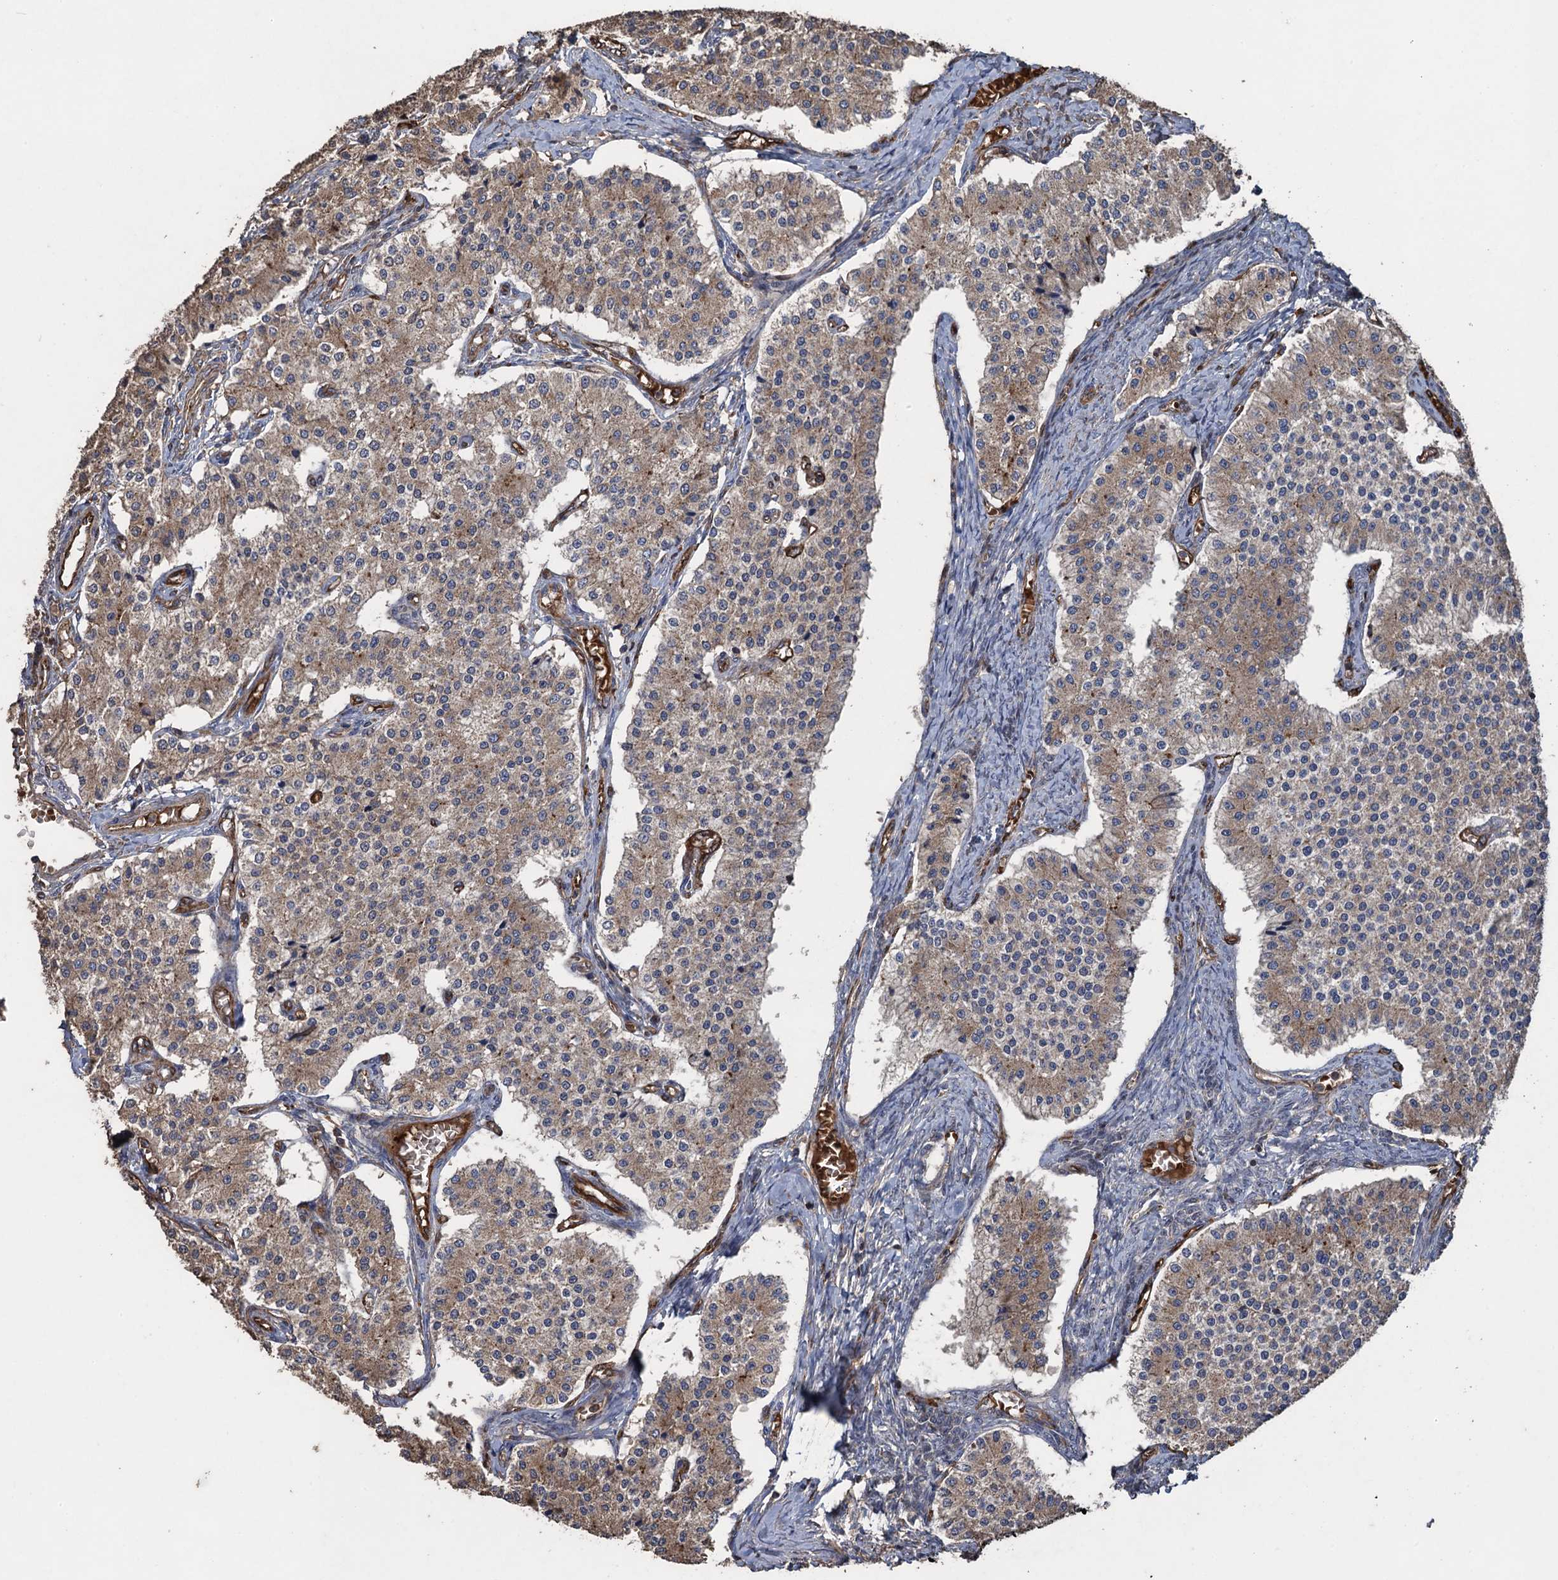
{"staining": {"intensity": "weak", "quantity": "25%-75%", "location": "cytoplasmic/membranous"}, "tissue": "carcinoid", "cell_type": "Tumor cells", "image_type": "cancer", "snomed": [{"axis": "morphology", "description": "Carcinoid, malignant, NOS"}, {"axis": "topography", "description": "Colon"}], "caption": "Human carcinoid stained with a brown dye shows weak cytoplasmic/membranous positive staining in approximately 25%-75% of tumor cells.", "gene": "TXNDC11", "patient": {"sex": "female", "age": 52}}